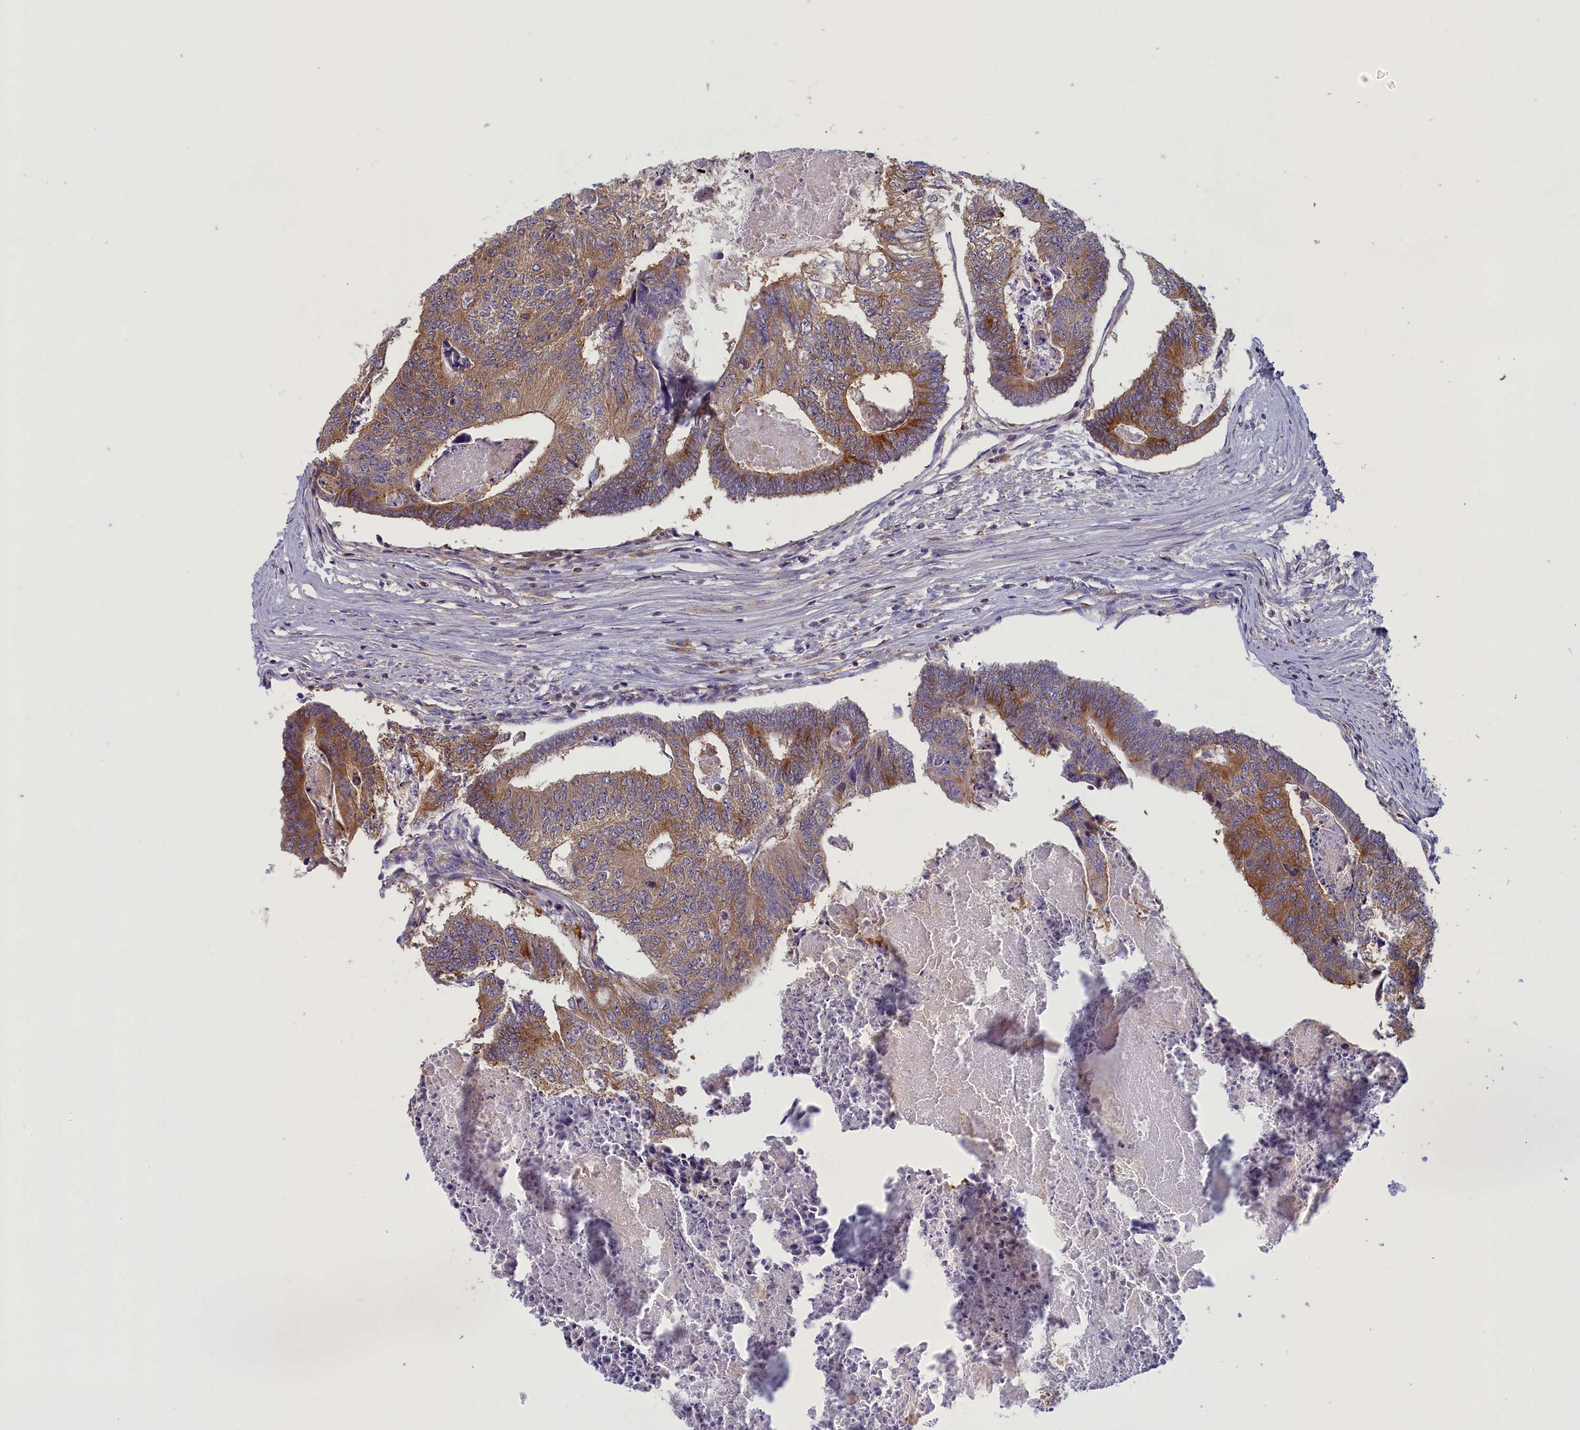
{"staining": {"intensity": "moderate", "quantity": ">75%", "location": "cytoplasmic/membranous"}, "tissue": "colorectal cancer", "cell_type": "Tumor cells", "image_type": "cancer", "snomed": [{"axis": "morphology", "description": "Adenocarcinoma, NOS"}, {"axis": "topography", "description": "Colon"}], "caption": "Immunohistochemical staining of human colorectal adenocarcinoma reveals medium levels of moderate cytoplasmic/membranous protein positivity in approximately >75% of tumor cells. (DAB IHC, brown staining for protein, blue staining for nuclei).", "gene": "NOL10", "patient": {"sex": "female", "age": 67}}